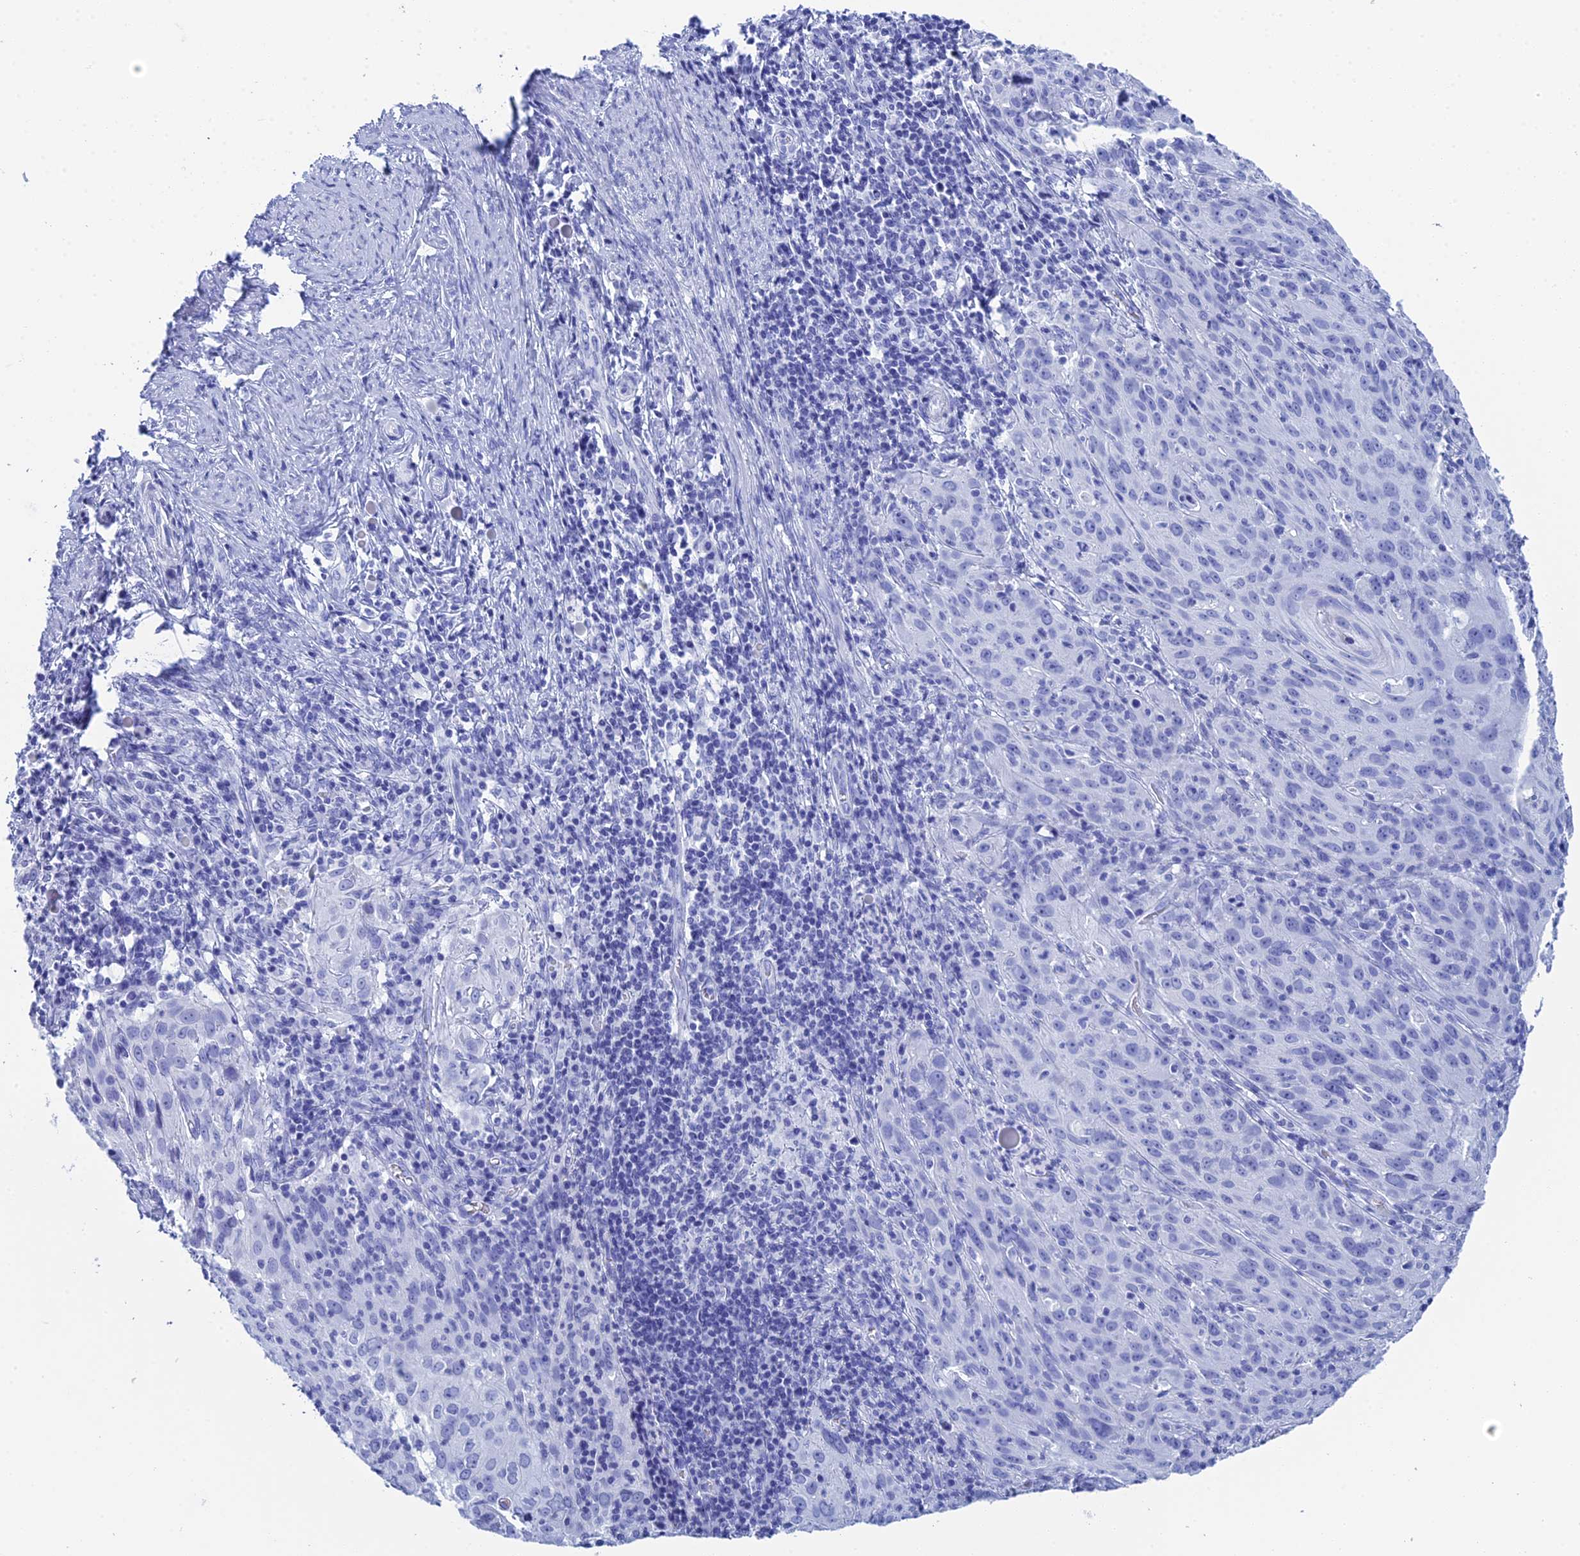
{"staining": {"intensity": "negative", "quantity": "none", "location": "none"}, "tissue": "cervical cancer", "cell_type": "Tumor cells", "image_type": "cancer", "snomed": [{"axis": "morphology", "description": "Squamous cell carcinoma, NOS"}, {"axis": "topography", "description": "Cervix"}], "caption": "Tumor cells are negative for protein expression in human squamous cell carcinoma (cervical).", "gene": "TEX101", "patient": {"sex": "female", "age": 50}}